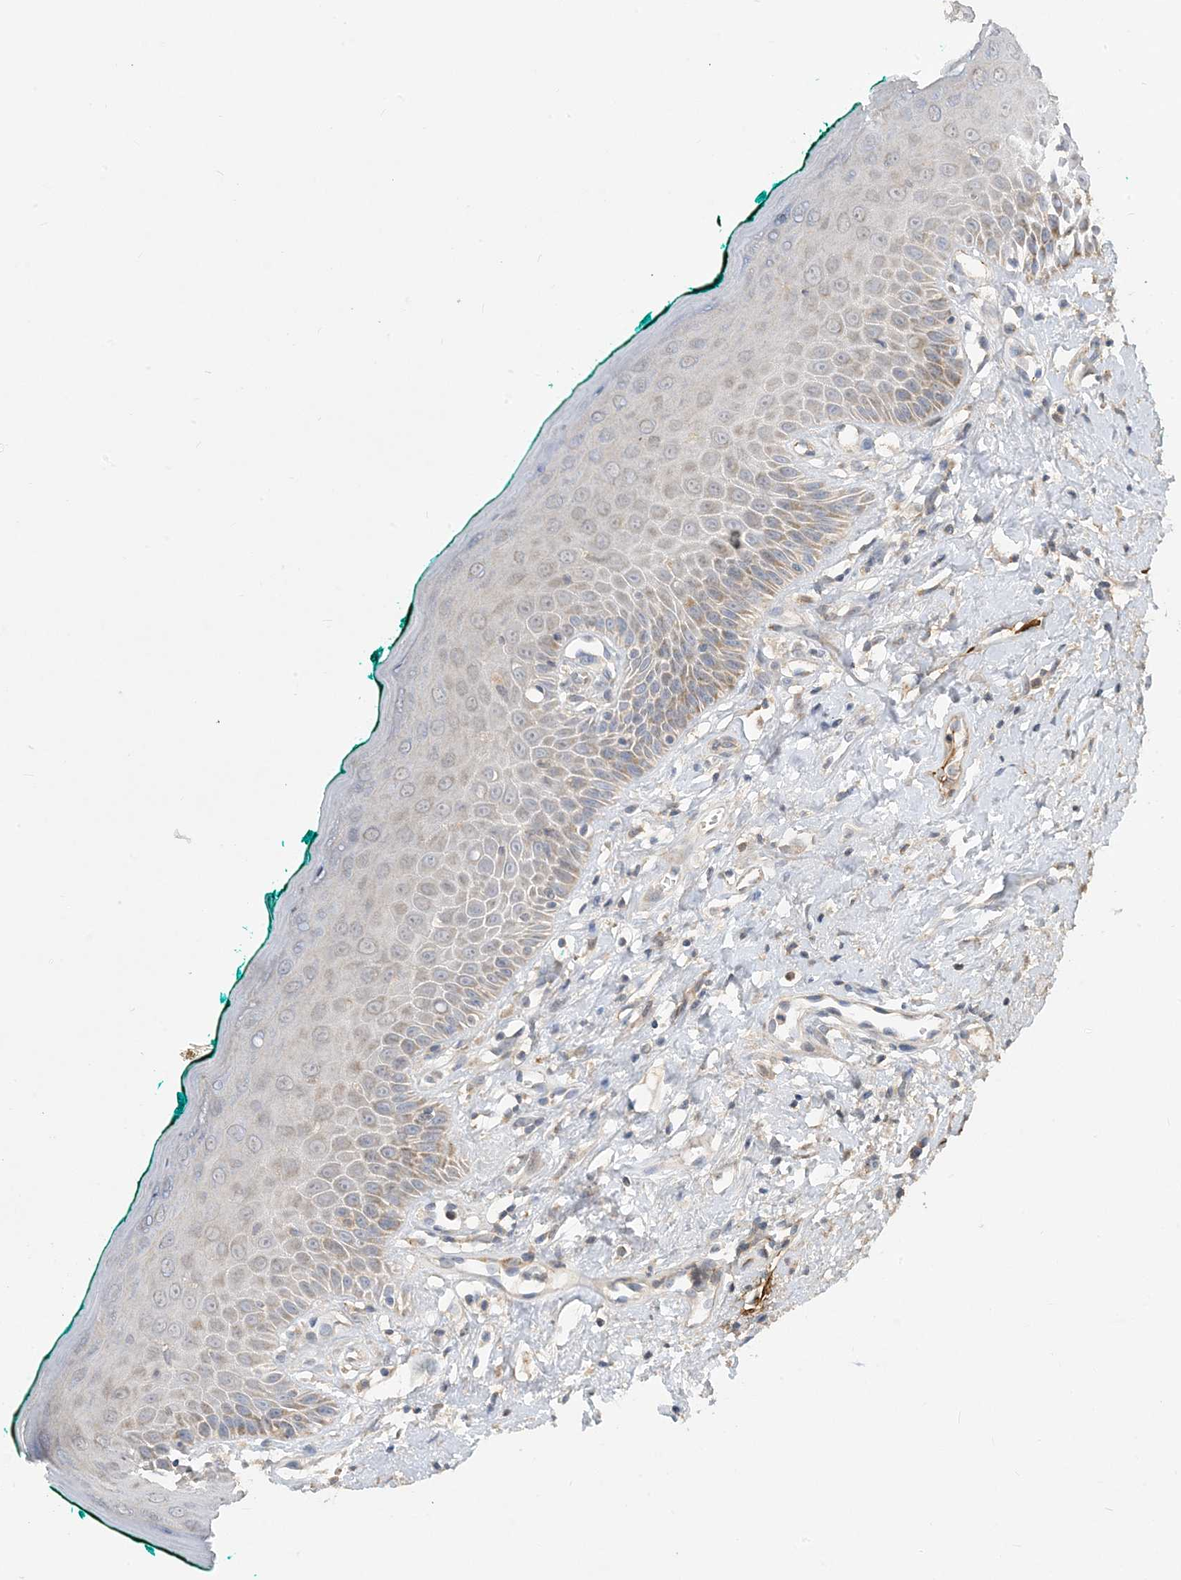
{"staining": {"intensity": "moderate", "quantity": "<25%", "location": "cytoplasmic/membranous"}, "tissue": "oral mucosa", "cell_type": "Squamous epithelial cells", "image_type": "normal", "snomed": [{"axis": "morphology", "description": "Normal tissue, NOS"}, {"axis": "topography", "description": "Oral tissue"}], "caption": "Protein staining of benign oral mucosa exhibits moderate cytoplasmic/membranous positivity in approximately <25% of squamous epithelial cells.", "gene": "ECHDC1", "patient": {"sex": "female", "age": 70}}